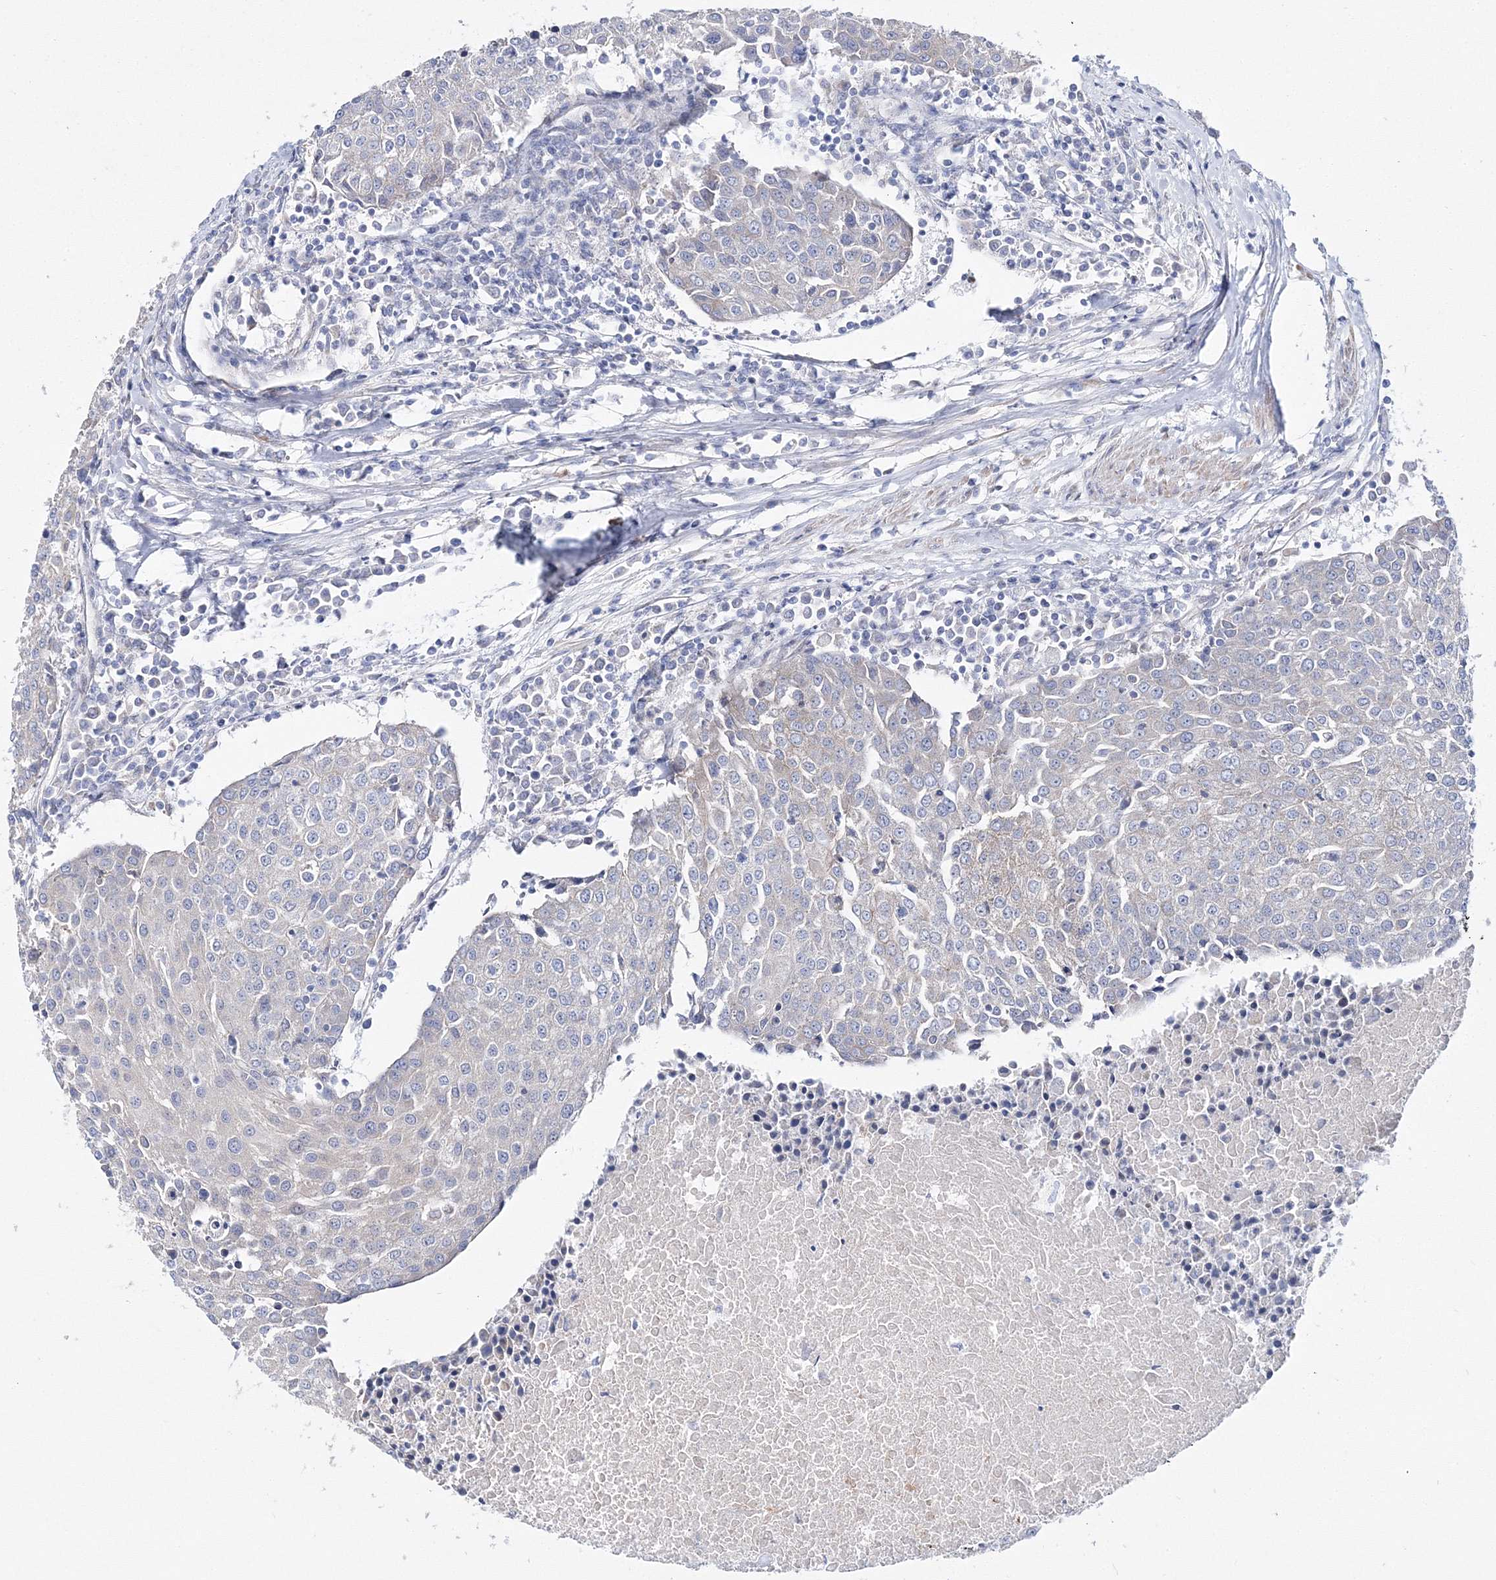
{"staining": {"intensity": "negative", "quantity": "none", "location": "none"}, "tissue": "urothelial cancer", "cell_type": "Tumor cells", "image_type": "cancer", "snomed": [{"axis": "morphology", "description": "Urothelial carcinoma, High grade"}, {"axis": "topography", "description": "Urinary bladder"}], "caption": "IHC image of urothelial cancer stained for a protein (brown), which shows no expression in tumor cells. (DAB immunohistochemistry with hematoxylin counter stain).", "gene": "ARHGAP32", "patient": {"sex": "female", "age": 85}}